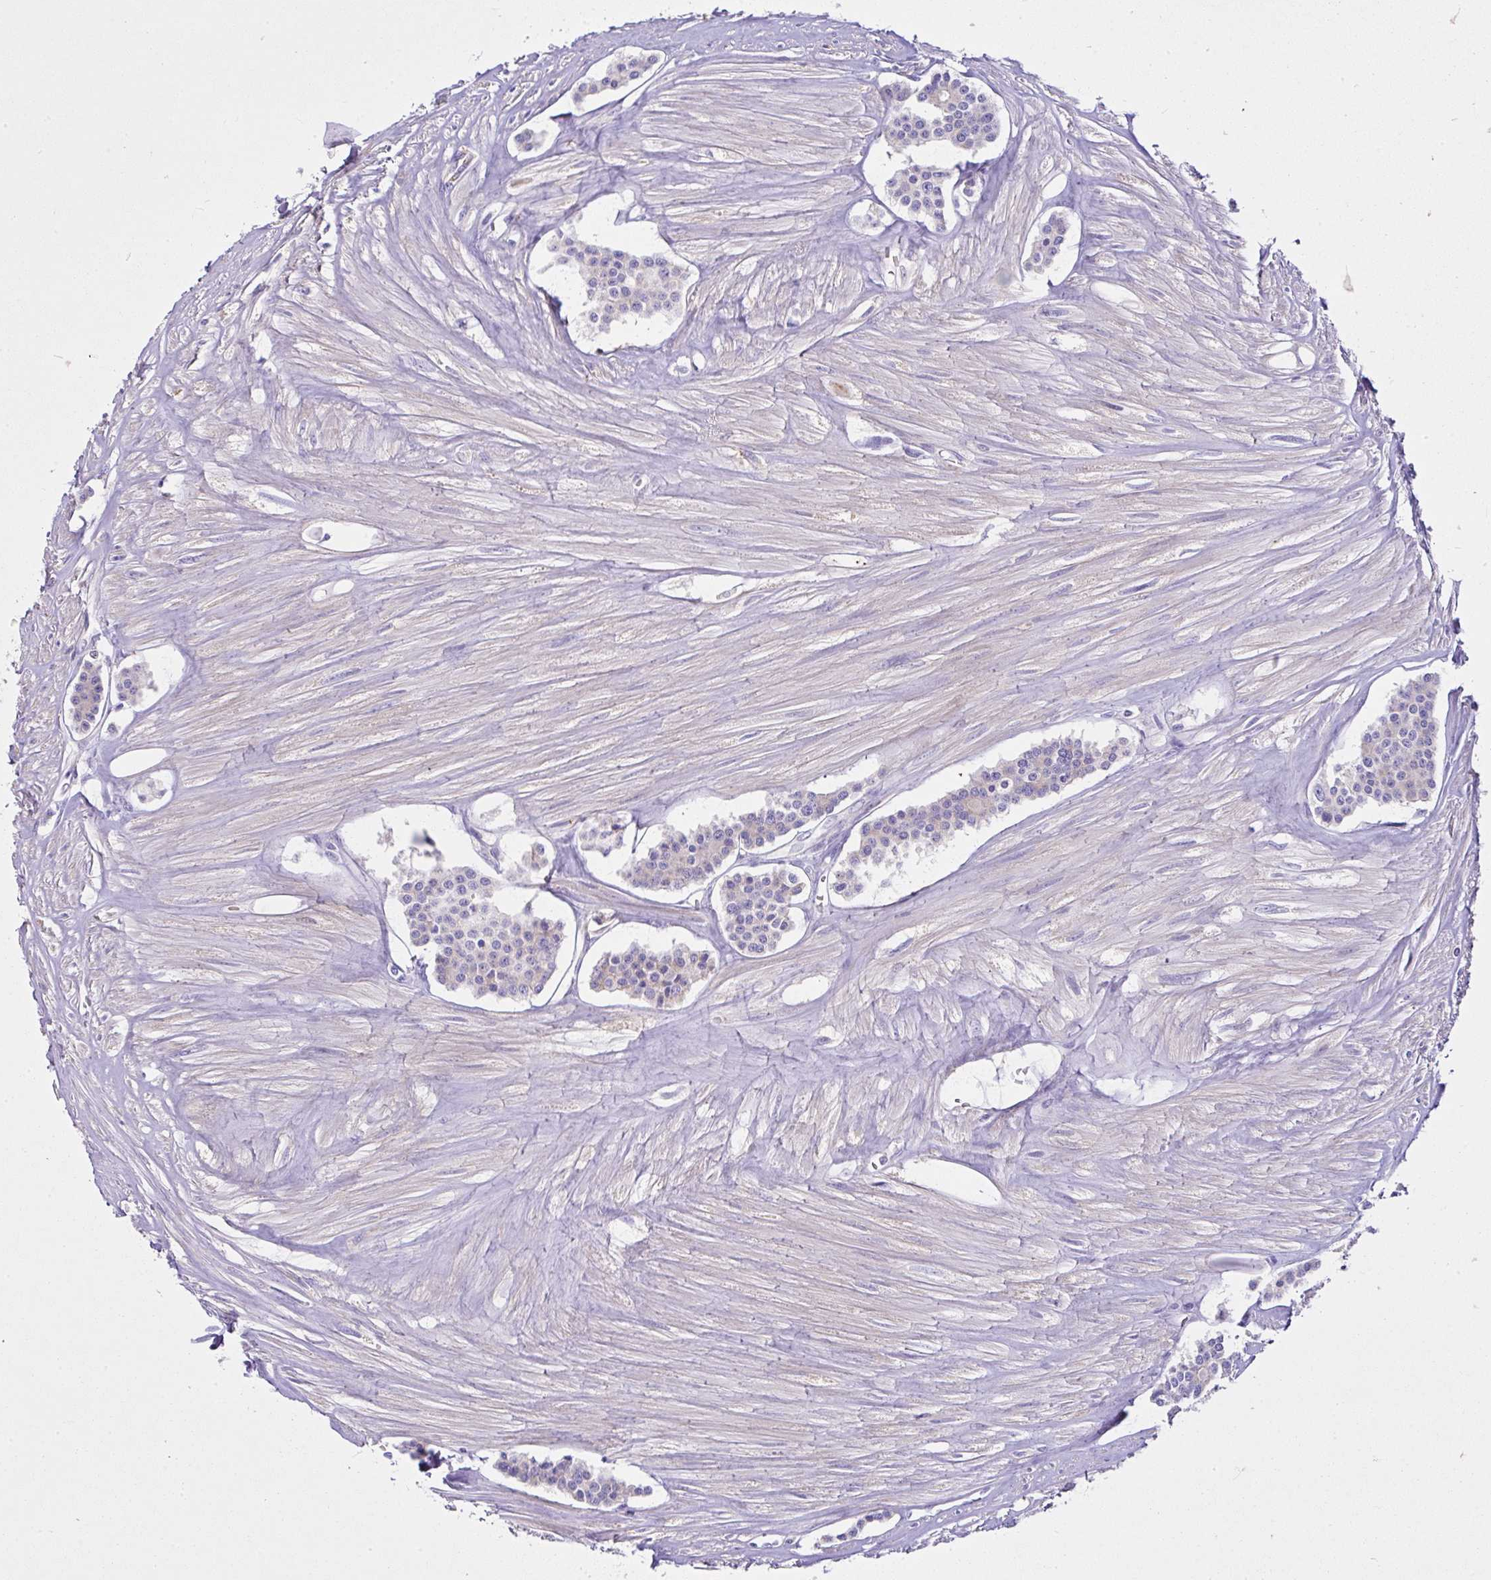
{"staining": {"intensity": "negative", "quantity": "none", "location": "none"}, "tissue": "carcinoid", "cell_type": "Tumor cells", "image_type": "cancer", "snomed": [{"axis": "morphology", "description": "Carcinoid, malignant, NOS"}, {"axis": "topography", "description": "Small intestine"}], "caption": "This histopathology image is of carcinoid stained with immunohistochemistry (IHC) to label a protein in brown with the nuclei are counter-stained blue. There is no positivity in tumor cells. (Brightfield microscopy of DAB (3,3'-diaminobenzidine) immunohistochemistry (IHC) at high magnification).", "gene": "CCDC142", "patient": {"sex": "male", "age": 60}}